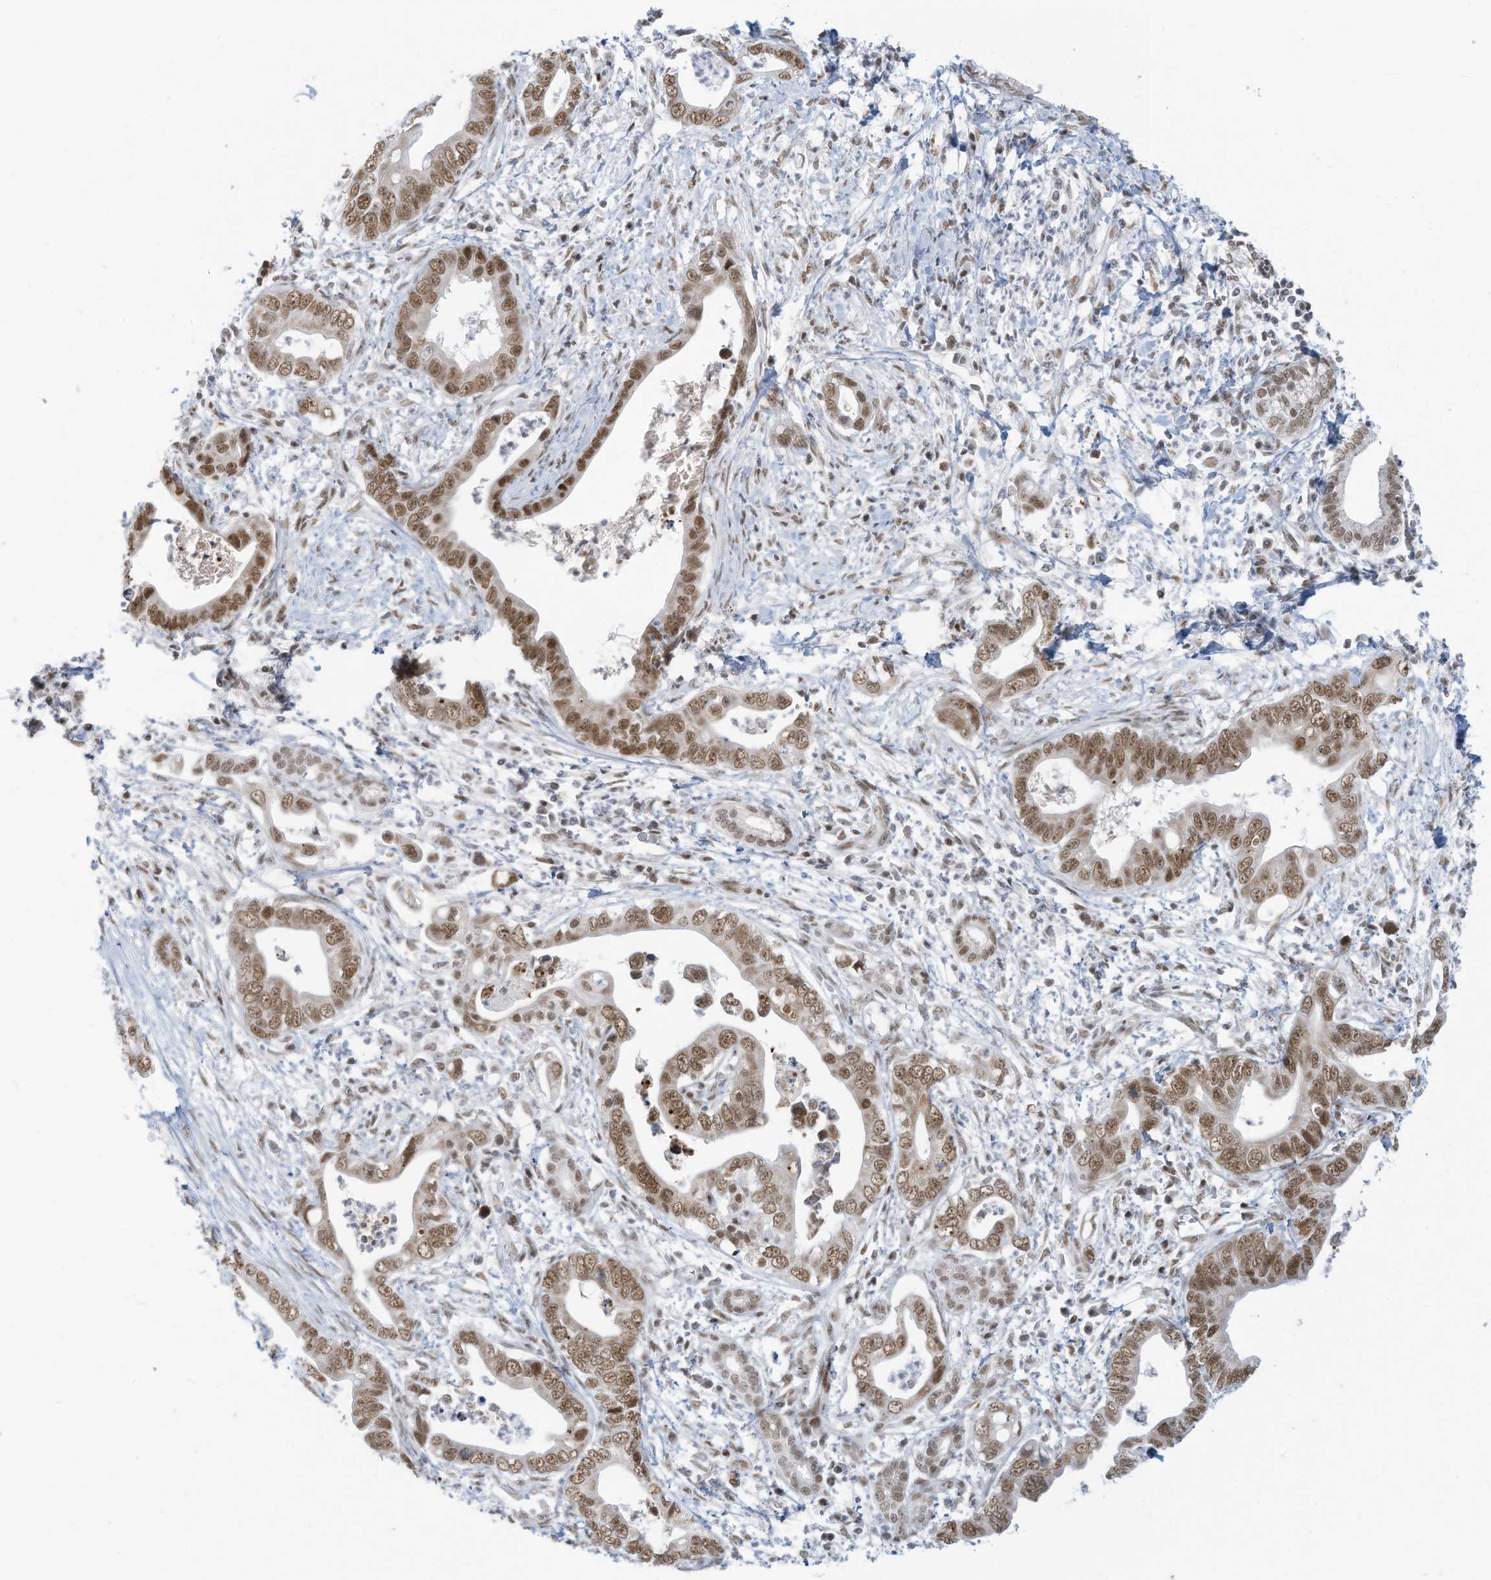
{"staining": {"intensity": "moderate", "quantity": ">75%", "location": "nuclear"}, "tissue": "pancreatic cancer", "cell_type": "Tumor cells", "image_type": "cancer", "snomed": [{"axis": "morphology", "description": "Adenocarcinoma, NOS"}, {"axis": "topography", "description": "Pancreas"}], "caption": "IHC photomicrograph of human pancreatic adenocarcinoma stained for a protein (brown), which shows medium levels of moderate nuclear positivity in about >75% of tumor cells.", "gene": "ECT2L", "patient": {"sex": "male", "age": 75}}